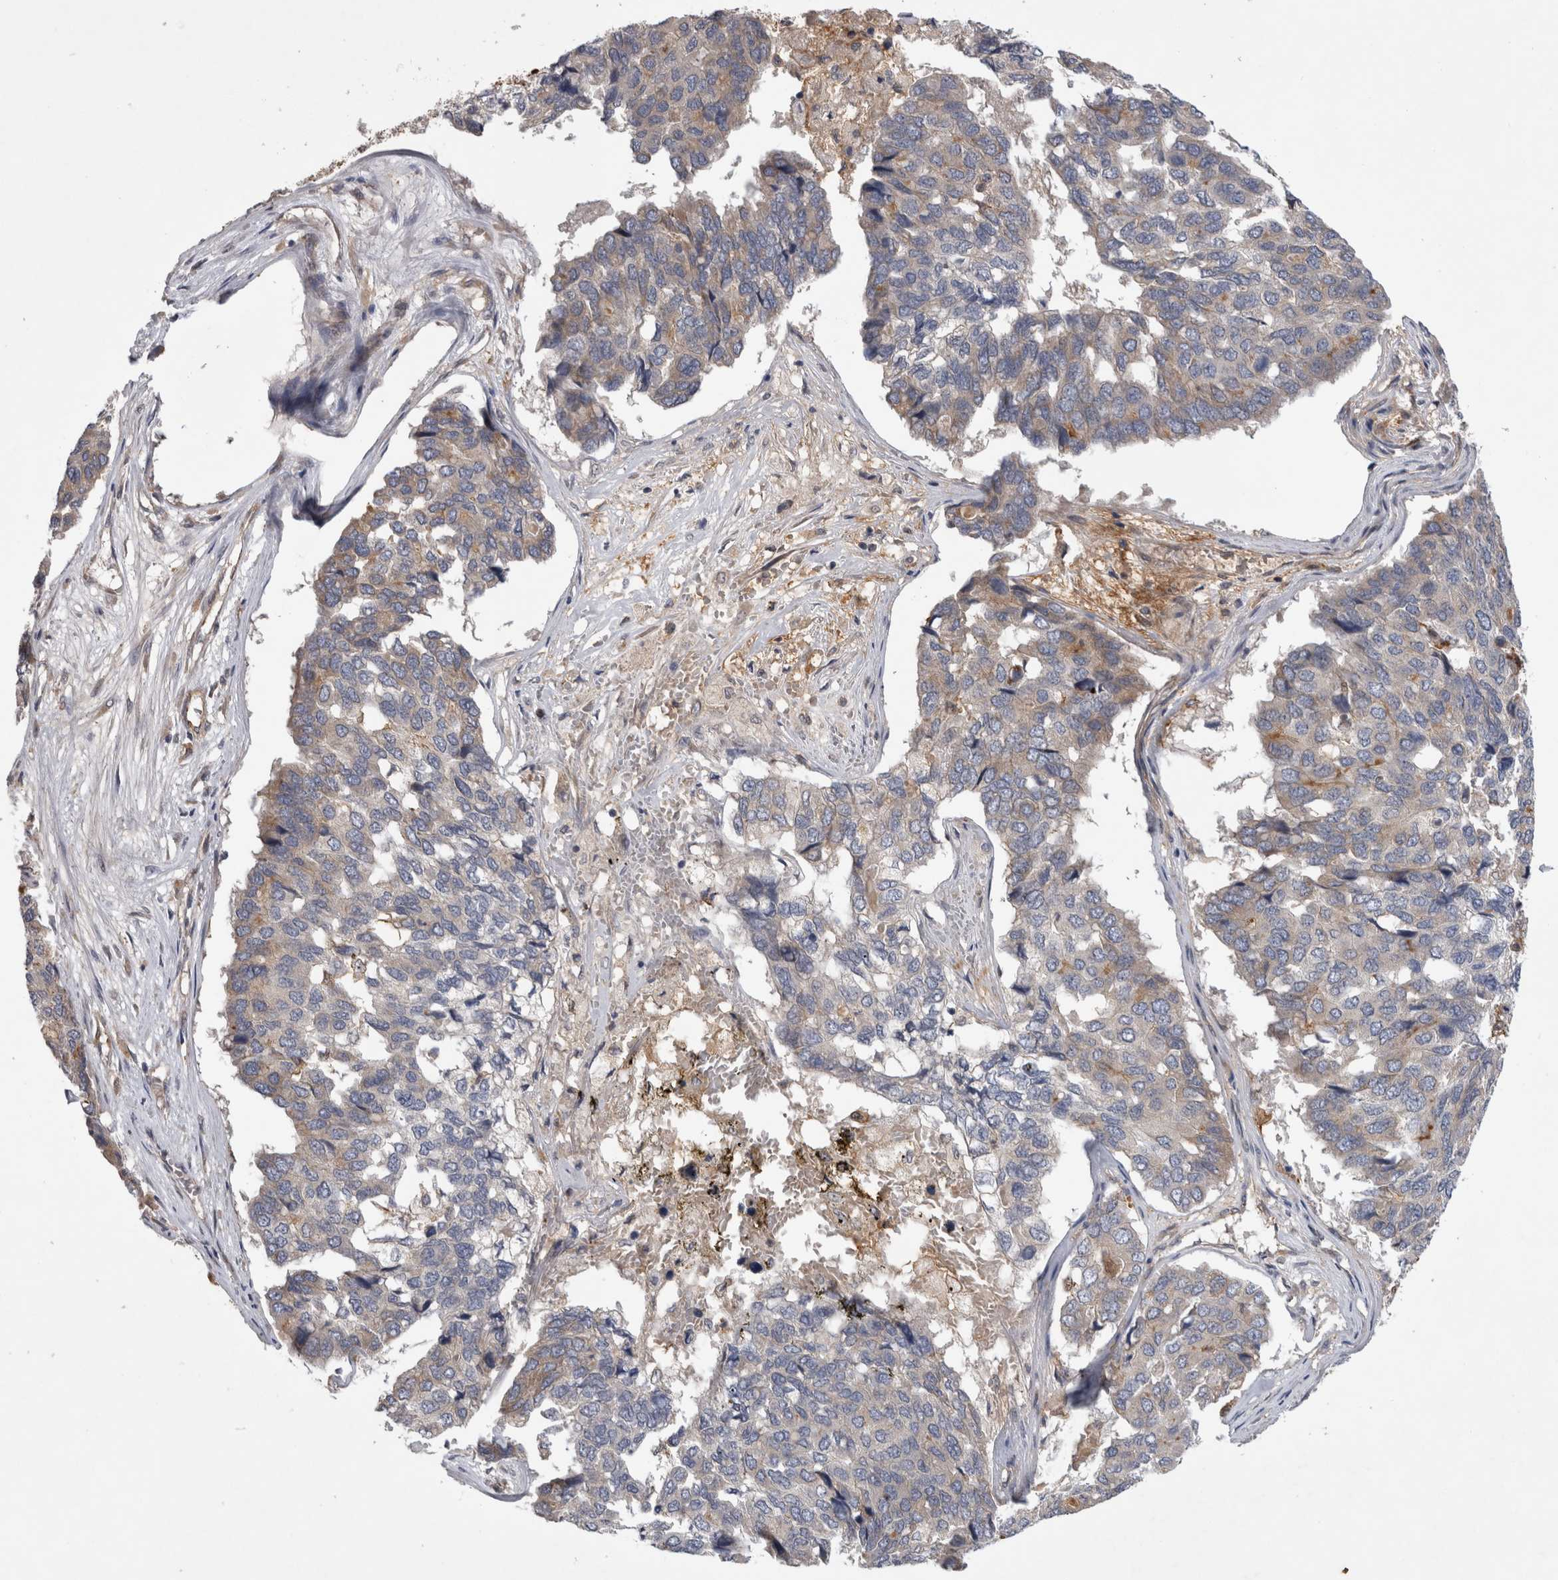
{"staining": {"intensity": "weak", "quantity": "<25%", "location": "cytoplasmic/membranous"}, "tissue": "pancreatic cancer", "cell_type": "Tumor cells", "image_type": "cancer", "snomed": [{"axis": "morphology", "description": "Adenocarcinoma, NOS"}, {"axis": "topography", "description": "Pancreas"}], "caption": "This is an immunohistochemistry photomicrograph of pancreatic cancer (adenocarcinoma). There is no staining in tumor cells.", "gene": "ANKFY1", "patient": {"sex": "male", "age": 50}}